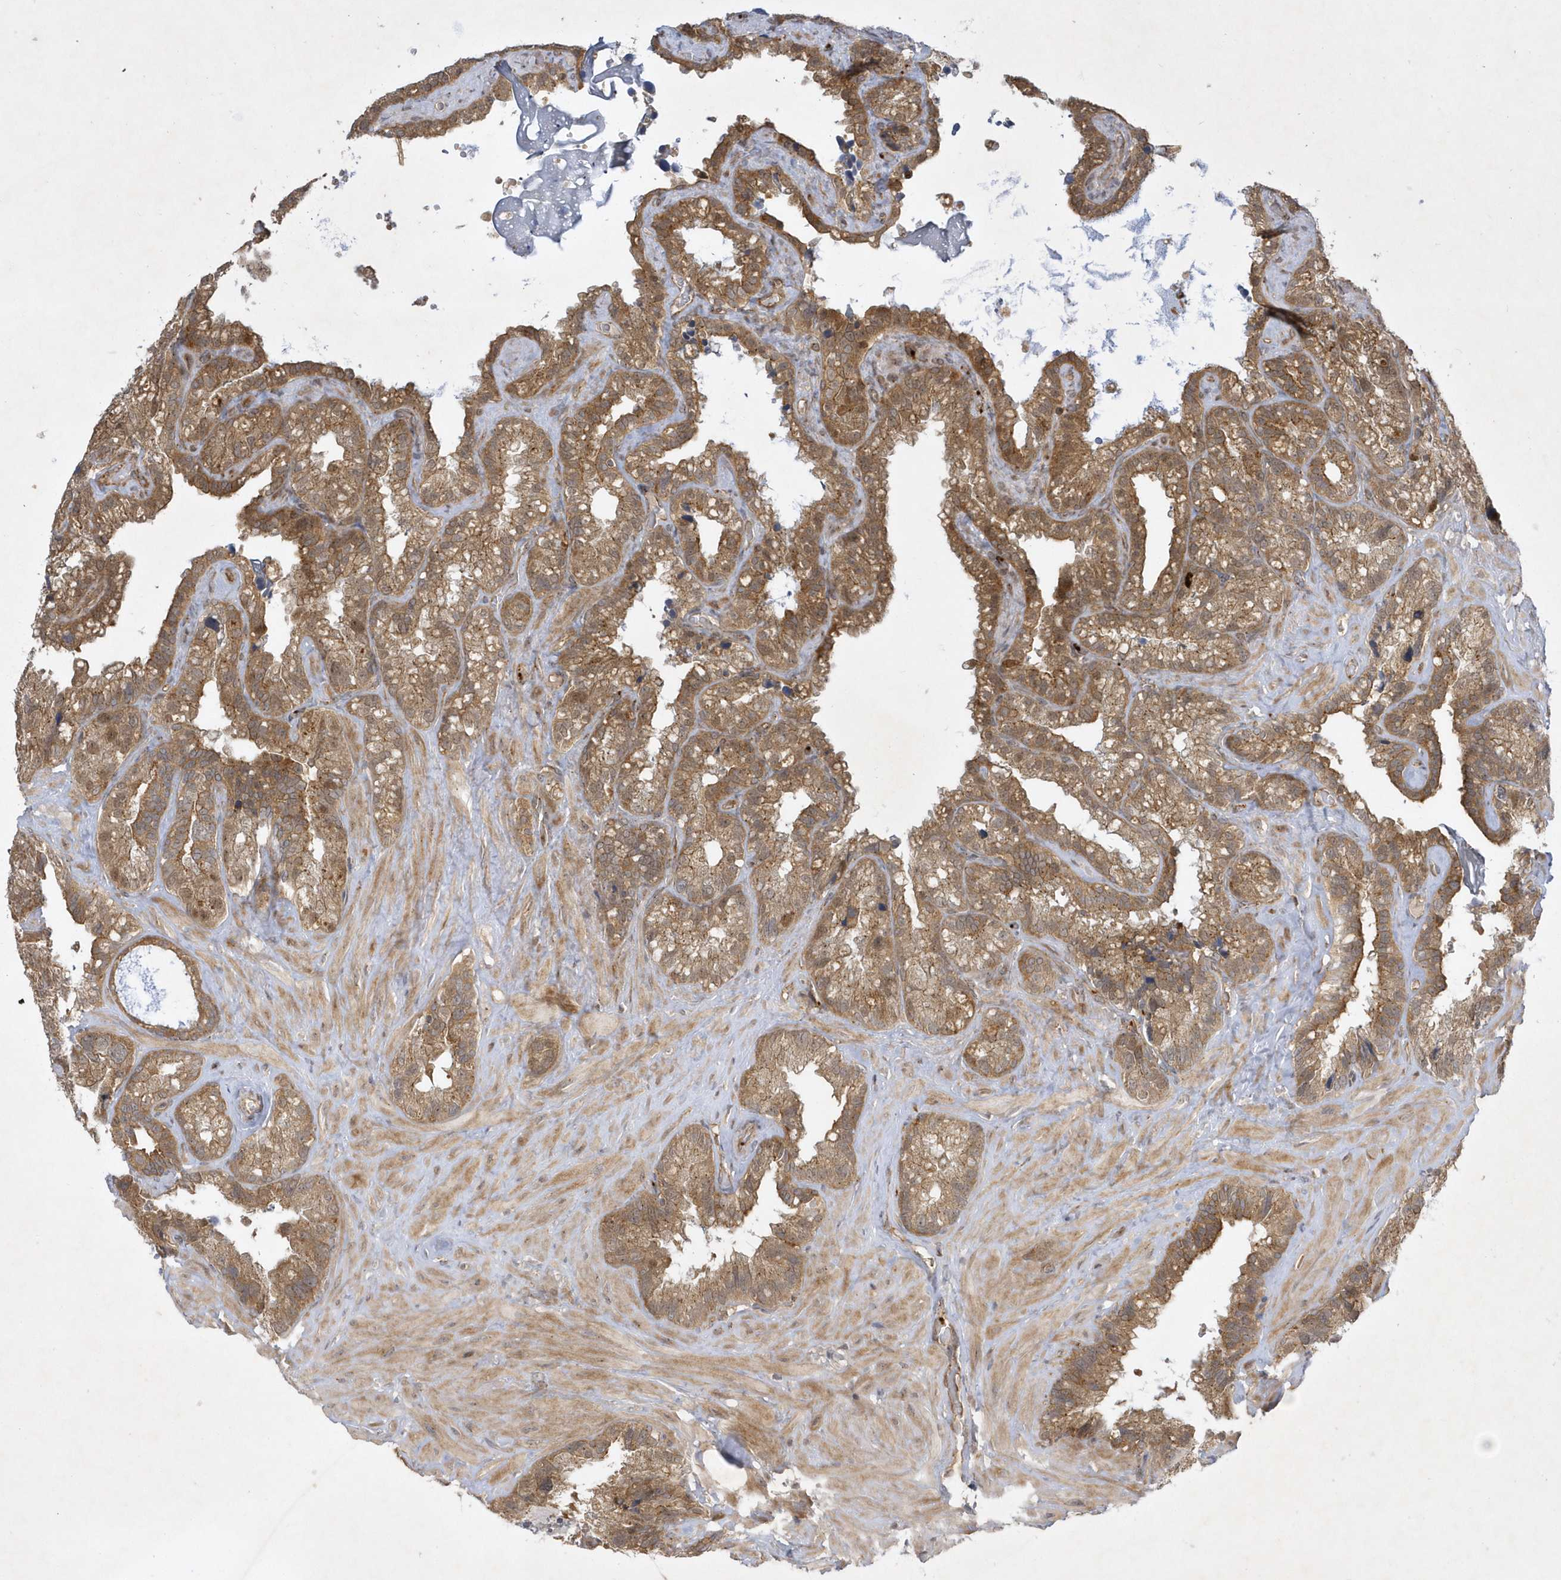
{"staining": {"intensity": "moderate", "quantity": ">75%", "location": "cytoplasmic/membranous,nuclear"}, "tissue": "seminal vesicle", "cell_type": "Glandular cells", "image_type": "normal", "snomed": [{"axis": "morphology", "description": "Normal tissue, NOS"}, {"axis": "topography", "description": "Prostate"}, {"axis": "topography", "description": "Seminal veicle"}], "caption": "Glandular cells display medium levels of moderate cytoplasmic/membranous,nuclear positivity in about >75% of cells in normal human seminal vesicle. The staining was performed using DAB, with brown indicating positive protein expression. Nuclei are stained blue with hematoxylin.", "gene": "NAF1", "patient": {"sex": "male", "age": 68}}